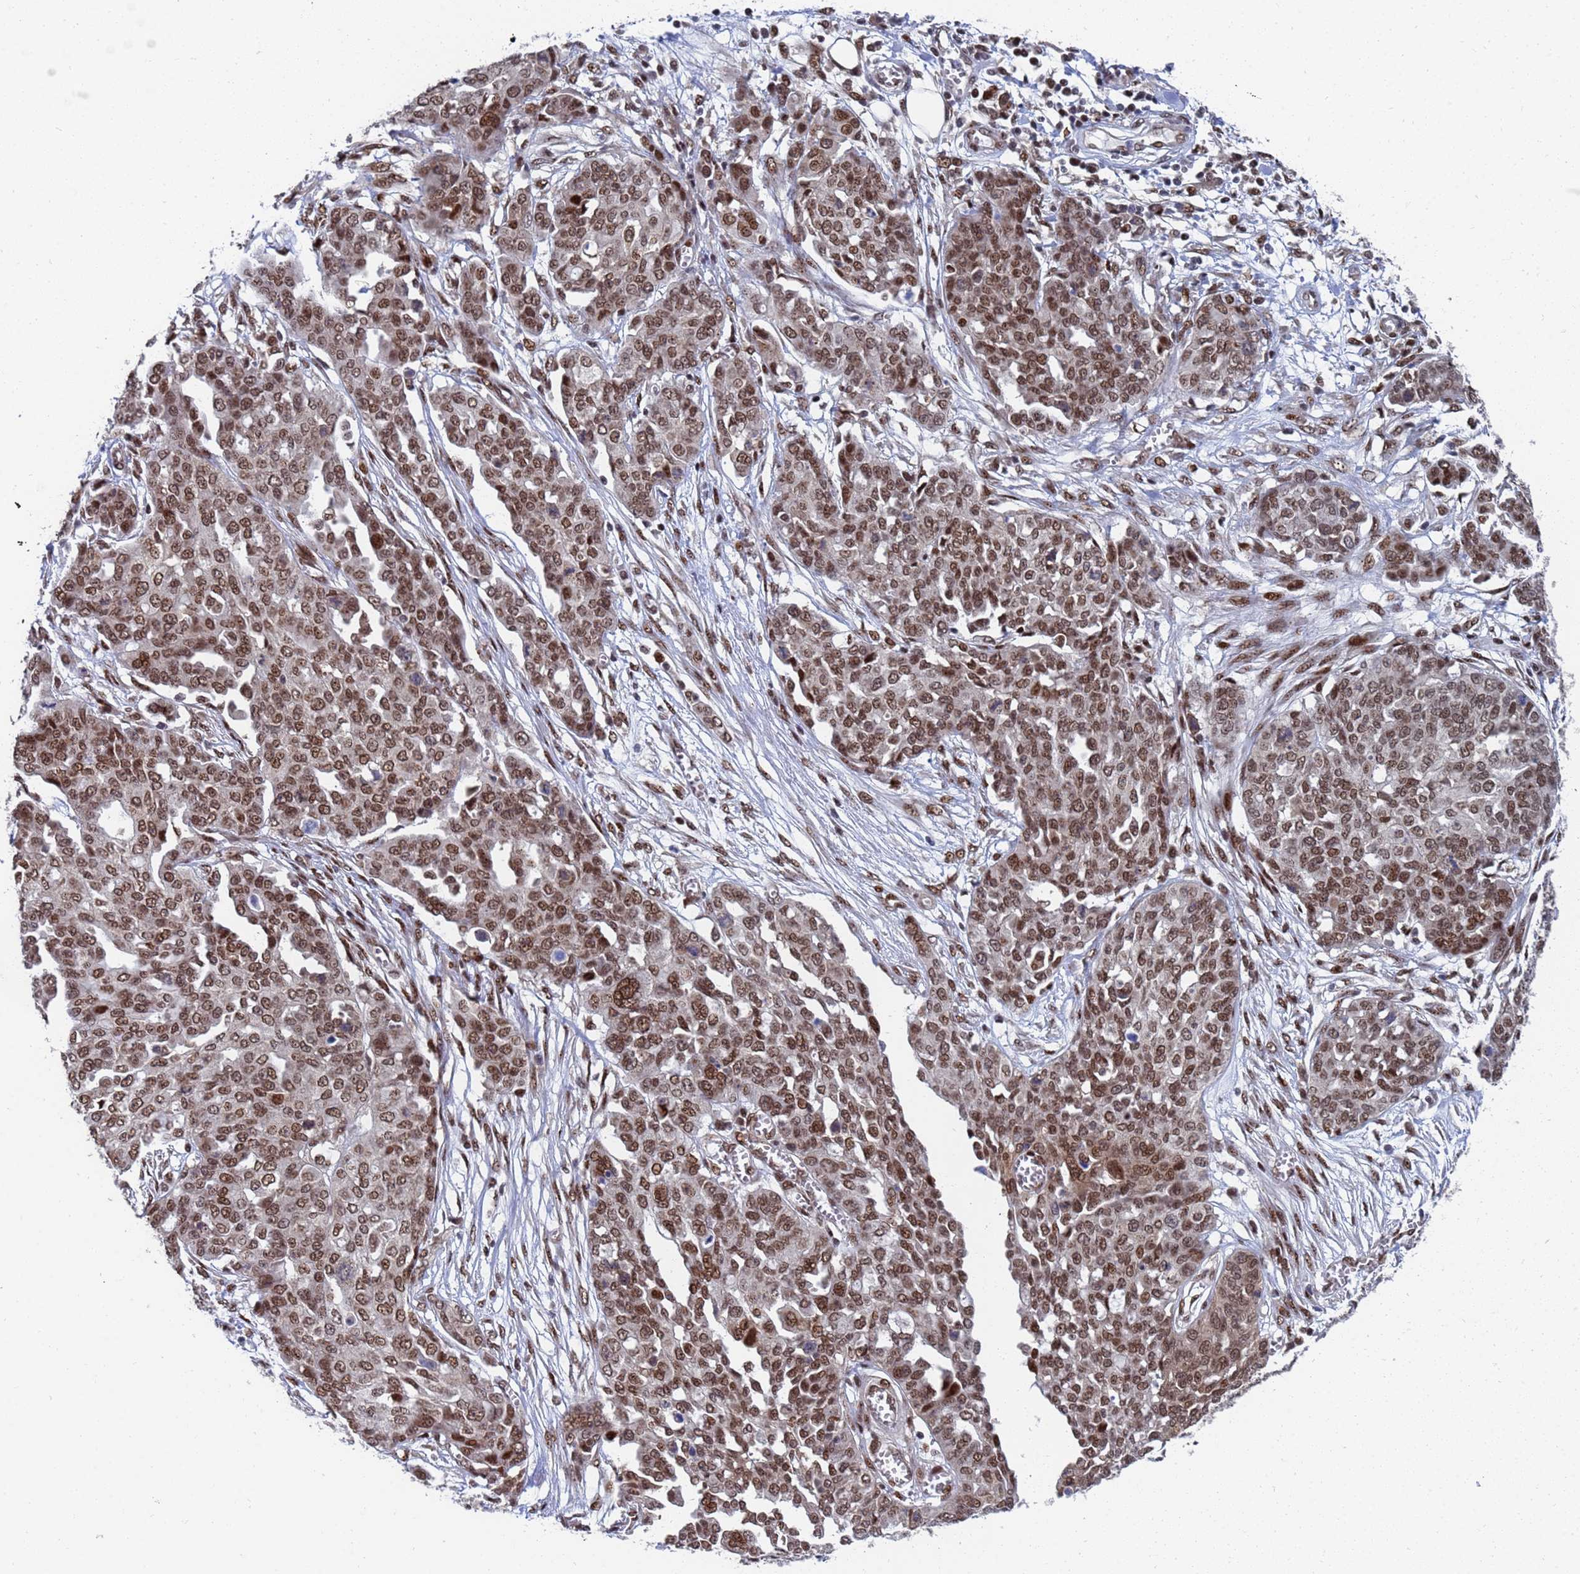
{"staining": {"intensity": "moderate", "quantity": ">75%", "location": "nuclear"}, "tissue": "ovarian cancer", "cell_type": "Tumor cells", "image_type": "cancer", "snomed": [{"axis": "morphology", "description": "Cystadenocarcinoma, serous, NOS"}, {"axis": "topography", "description": "Soft tissue"}, {"axis": "topography", "description": "Ovary"}], "caption": "There is medium levels of moderate nuclear positivity in tumor cells of serous cystadenocarcinoma (ovarian), as demonstrated by immunohistochemical staining (brown color).", "gene": "AP5Z1", "patient": {"sex": "female", "age": 57}}